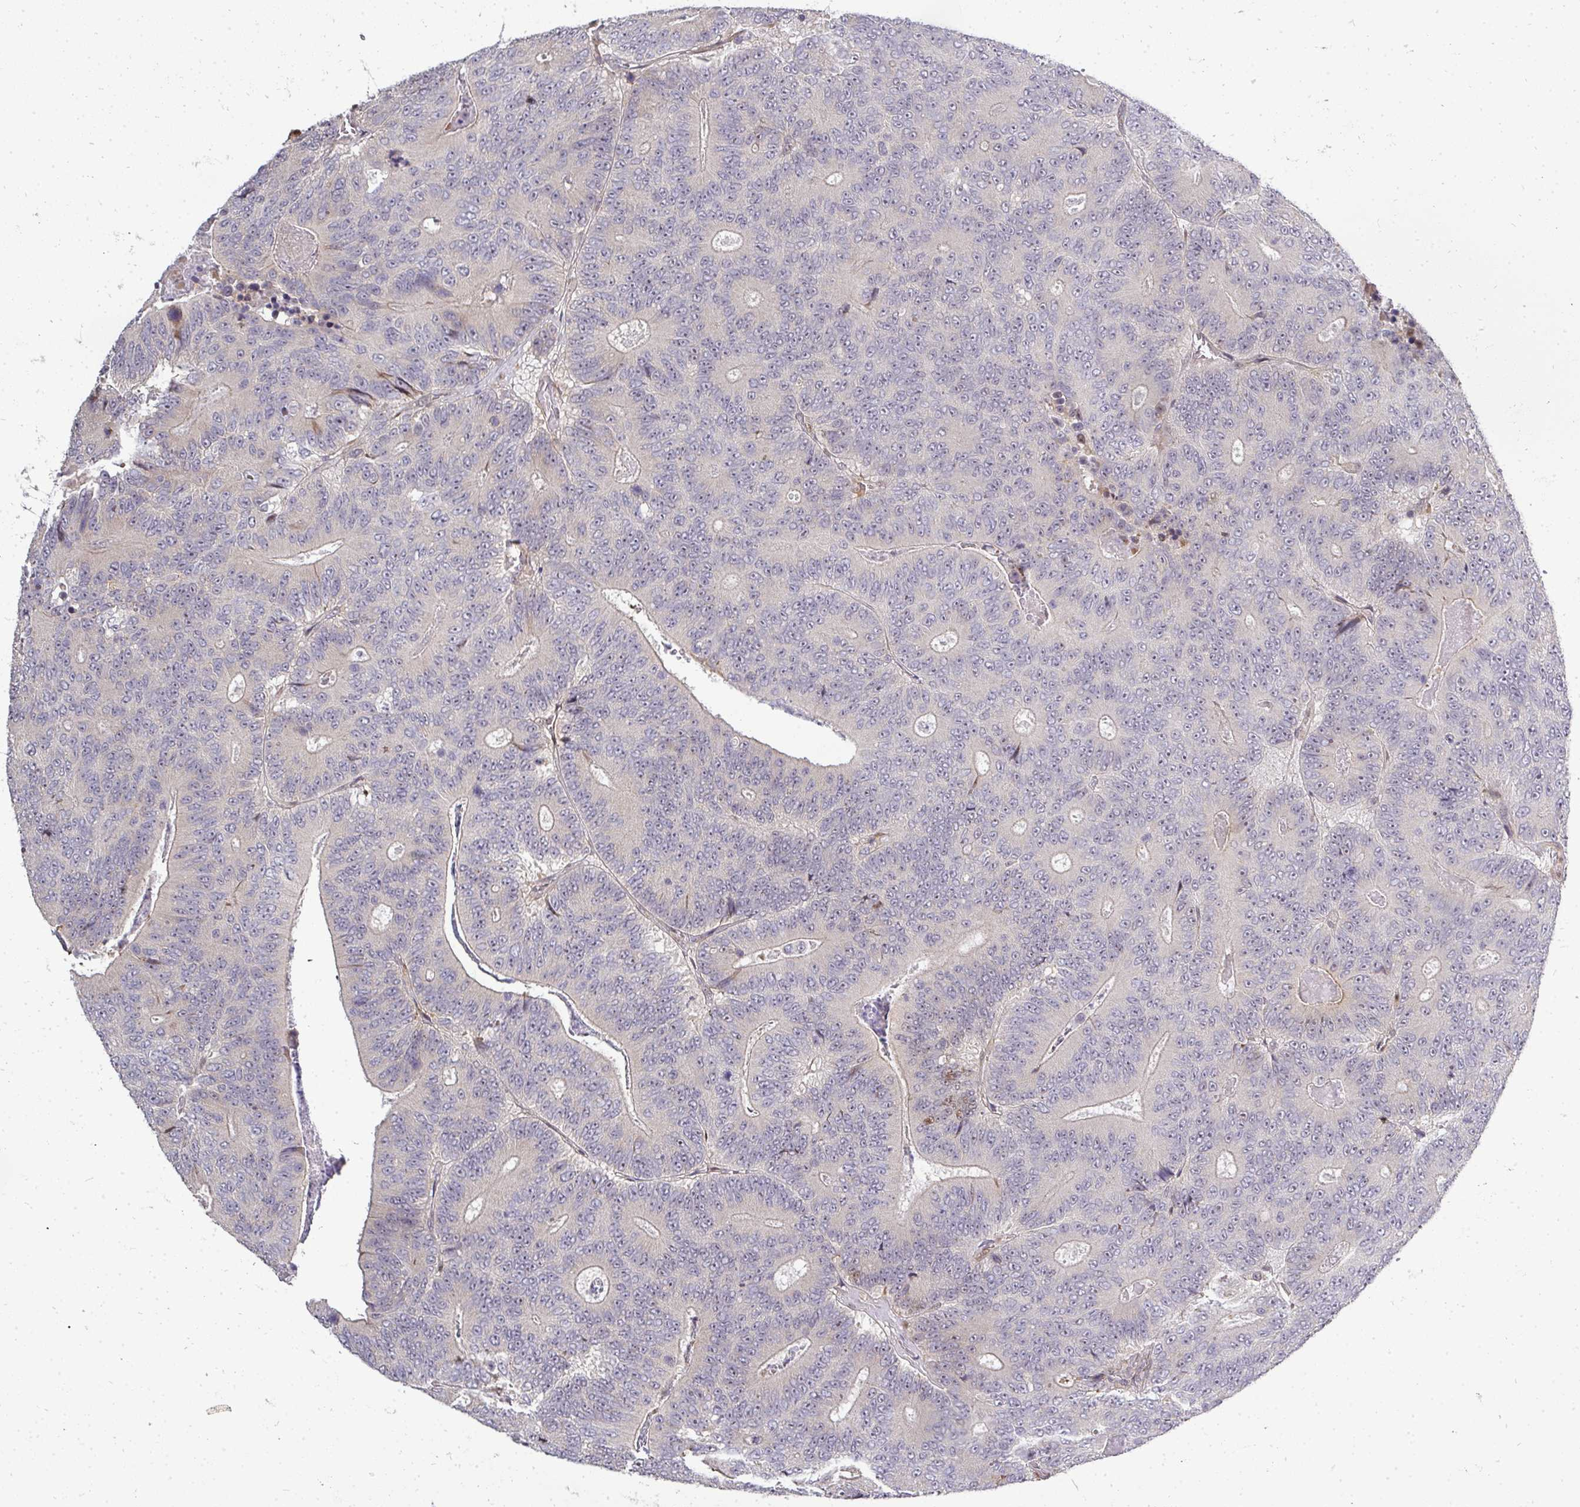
{"staining": {"intensity": "negative", "quantity": "none", "location": "none"}, "tissue": "colorectal cancer", "cell_type": "Tumor cells", "image_type": "cancer", "snomed": [{"axis": "morphology", "description": "Adenocarcinoma, NOS"}, {"axis": "topography", "description": "Colon"}], "caption": "IHC image of neoplastic tissue: adenocarcinoma (colorectal) stained with DAB (3,3'-diaminobenzidine) exhibits no significant protein positivity in tumor cells.", "gene": "PATZ1", "patient": {"sex": "male", "age": 83}}